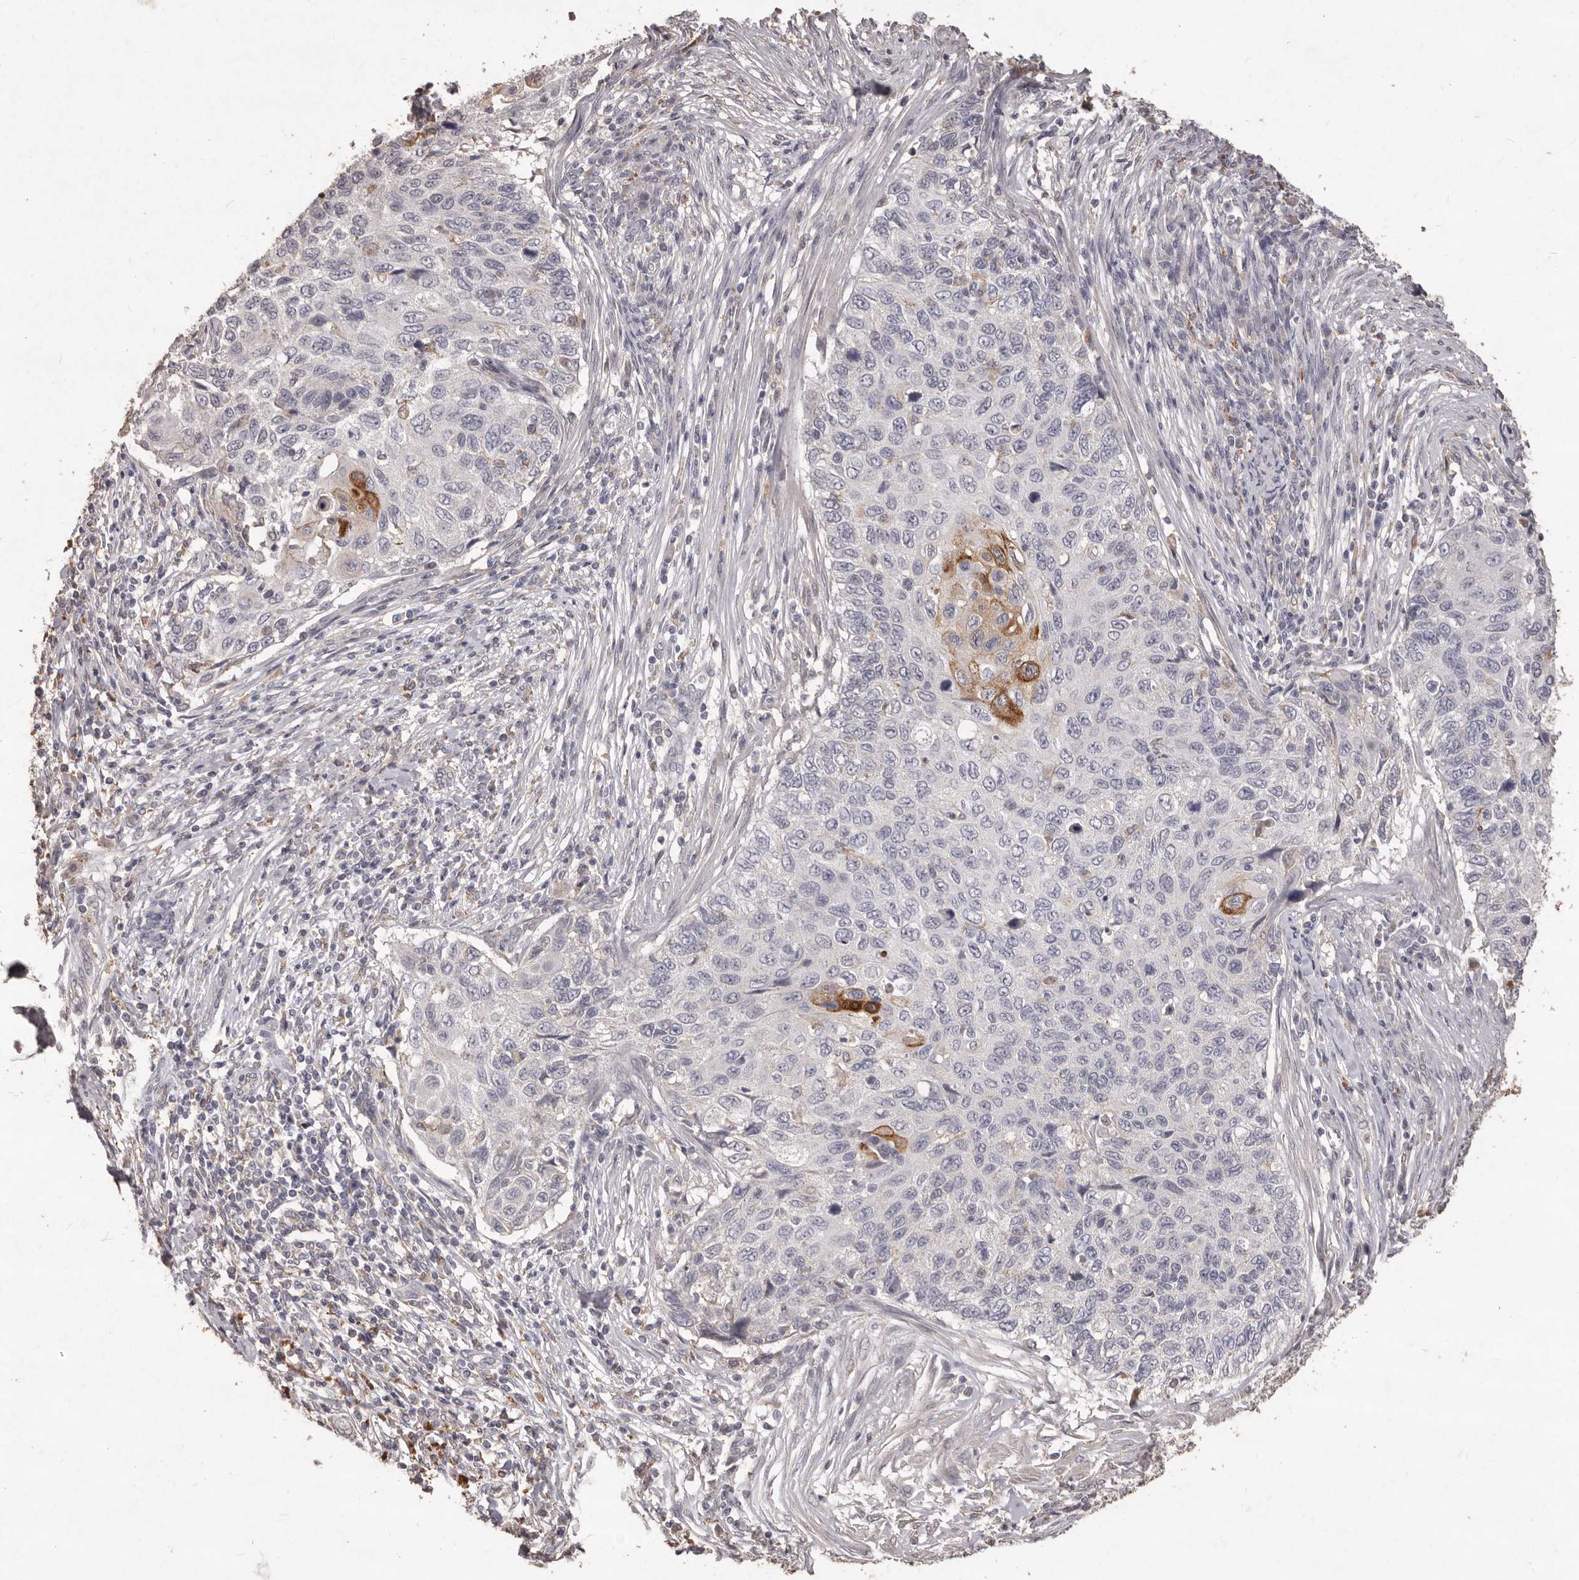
{"staining": {"intensity": "moderate", "quantity": "<25%", "location": "cytoplasmic/membranous"}, "tissue": "cervical cancer", "cell_type": "Tumor cells", "image_type": "cancer", "snomed": [{"axis": "morphology", "description": "Squamous cell carcinoma, NOS"}, {"axis": "topography", "description": "Cervix"}], "caption": "Brown immunohistochemical staining in human squamous cell carcinoma (cervical) shows moderate cytoplasmic/membranous staining in about <25% of tumor cells.", "gene": "PRSS27", "patient": {"sex": "female", "age": 70}}